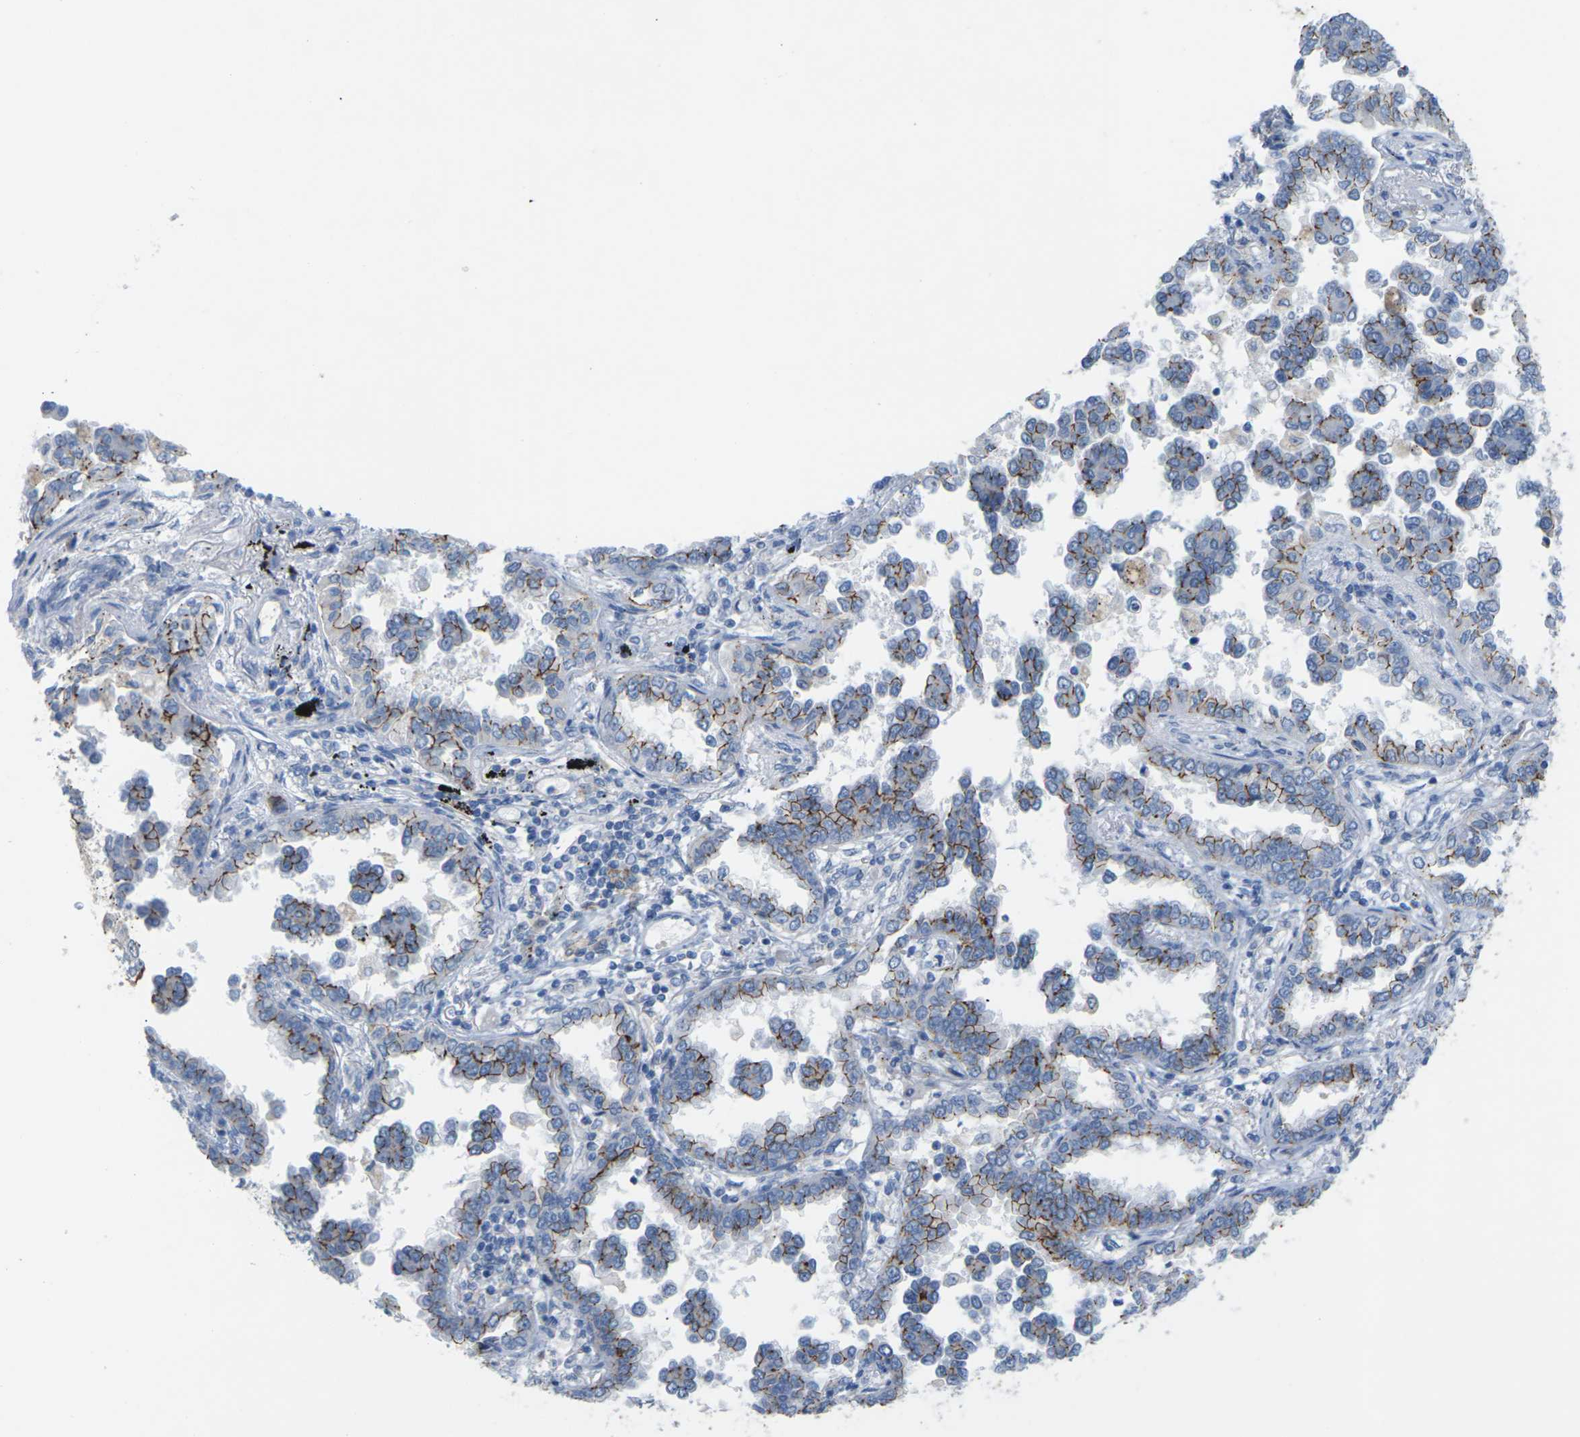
{"staining": {"intensity": "moderate", "quantity": "25%-75%", "location": "cytoplasmic/membranous"}, "tissue": "lung cancer", "cell_type": "Tumor cells", "image_type": "cancer", "snomed": [{"axis": "morphology", "description": "Normal tissue, NOS"}, {"axis": "morphology", "description": "Adenocarcinoma, NOS"}, {"axis": "topography", "description": "Lung"}], "caption": "Protein staining displays moderate cytoplasmic/membranous expression in approximately 25%-75% of tumor cells in lung cancer (adenocarcinoma). (Stains: DAB (3,3'-diaminobenzidine) in brown, nuclei in blue, Microscopy: brightfield microscopy at high magnification).", "gene": "CLDN3", "patient": {"sex": "male", "age": 59}}